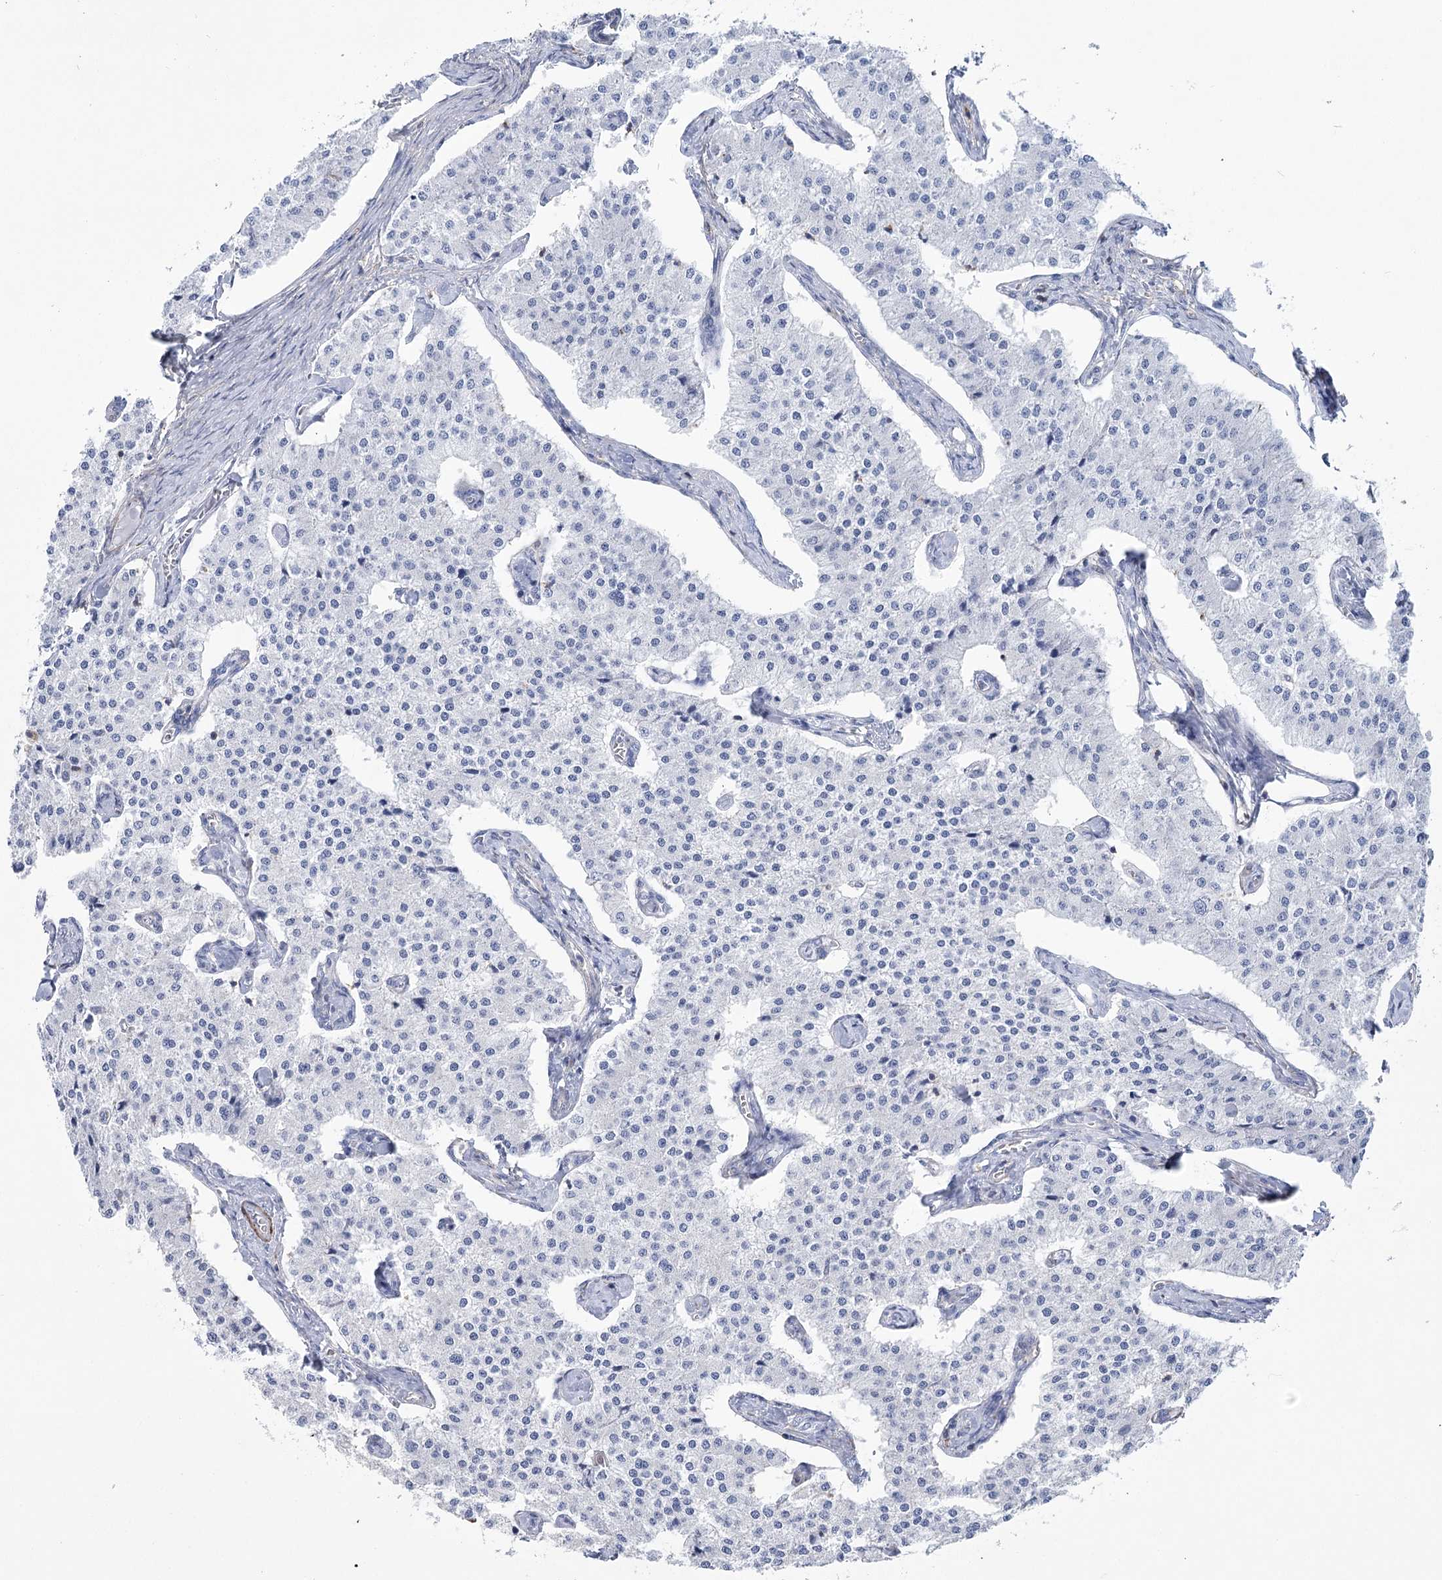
{"staining": {"intensity": "negative", "quantity": "none", "location": "none"}, "tissue": "carcinoid", "cell_type": "Tumor cells", "image_type": "cancer", "snomed": [{"axis": "morphology", "description": "Carcinoid, malignant, NOS"}, {"axis": "topography", "description": "Colon"}], "caption": "Tumor cells are negative for protein expression in human malignant carcinoid.", "gene": "PCDHA1", "patient": {"sex": "female", "age": 52}}